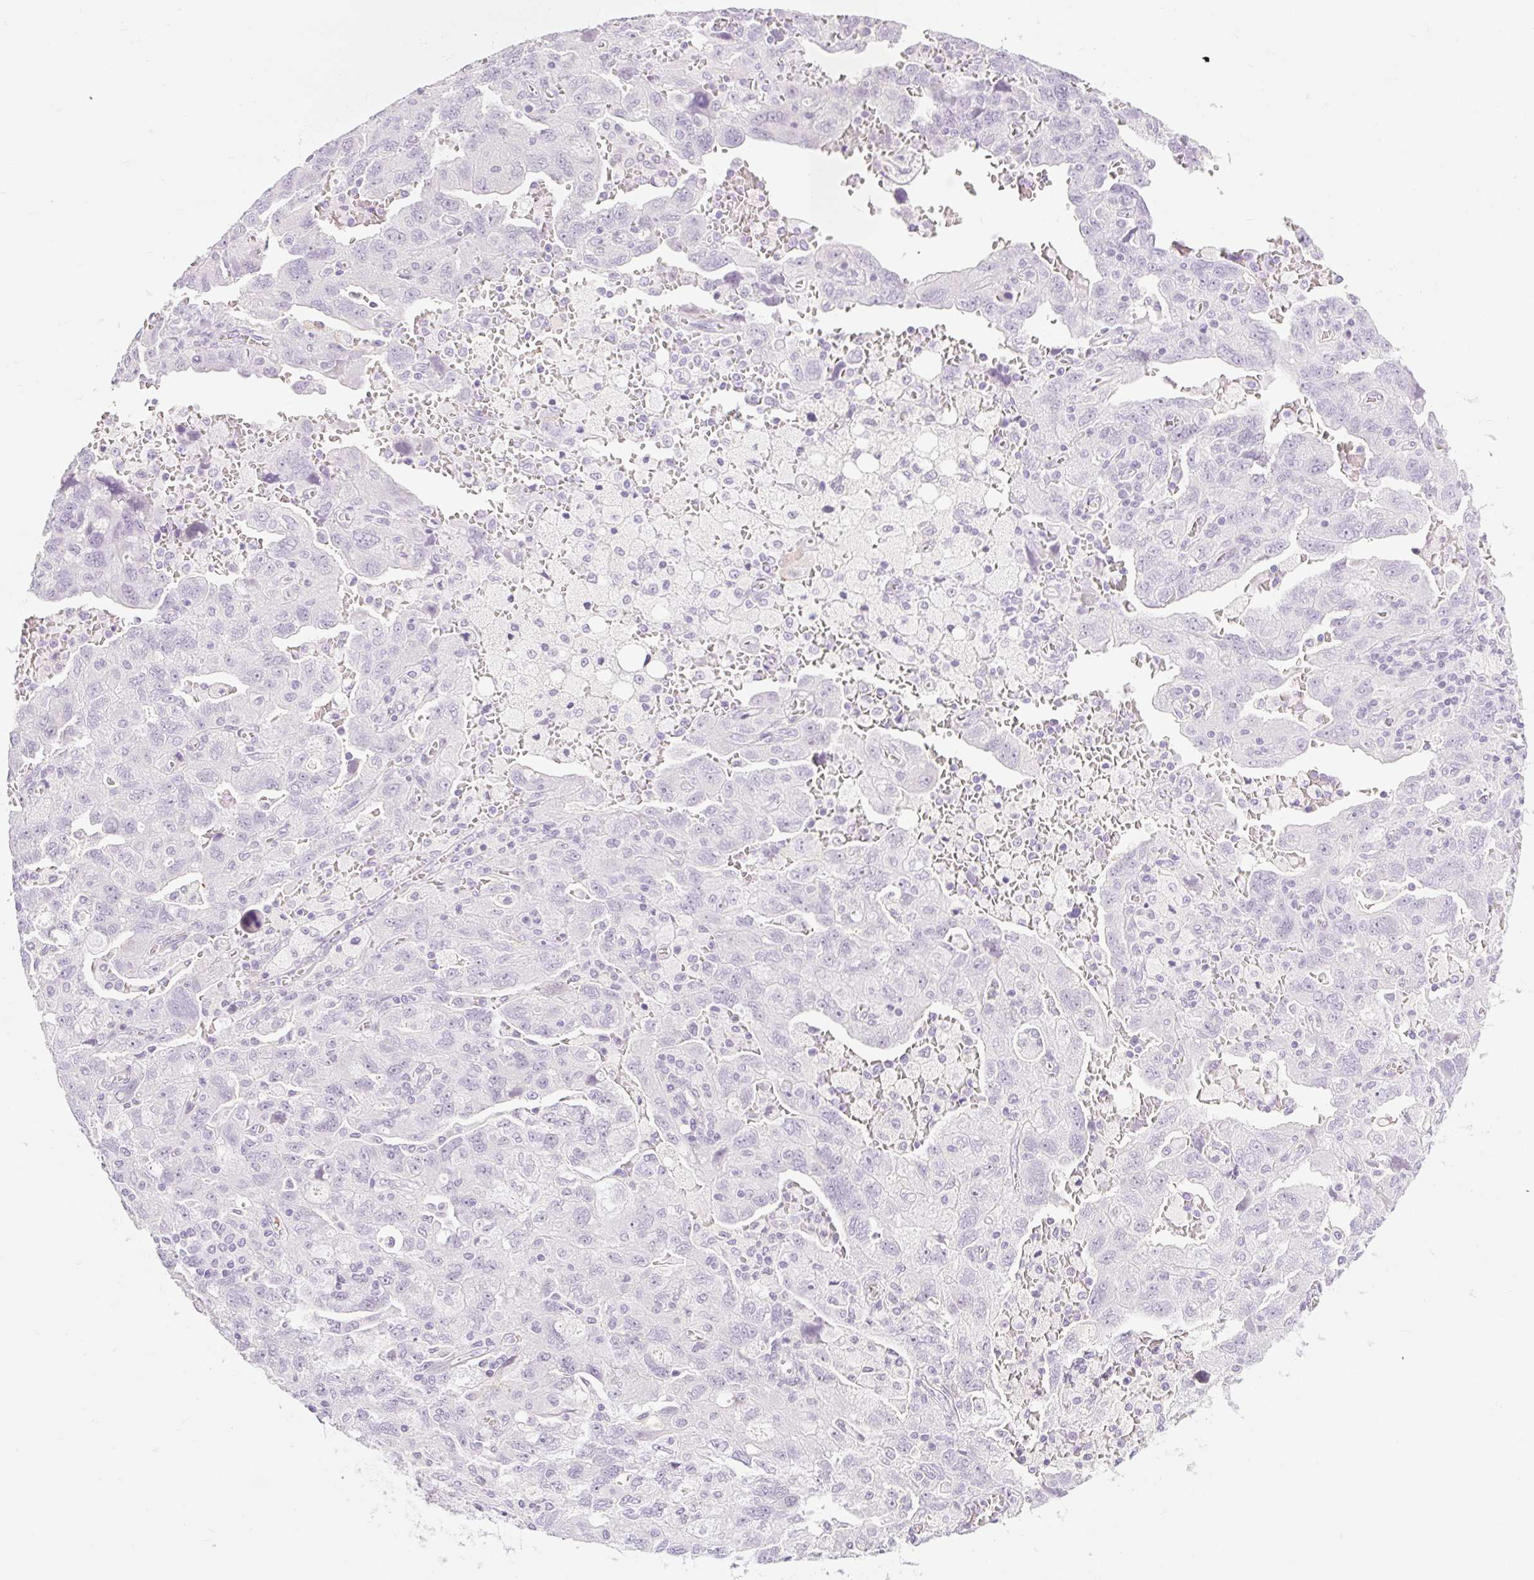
{"staining": {"intensity": "negative", "quantity": "none", "location": "none"}, "tissue": "ovarian cancer", "cell_type": "Tumor cells", "image_type": "cancer", "snomed": [{"axis": "morphology", "description": "Carcinoma, NOS"}, {"axis": "morphology", "description": "Cystadenocarcinoma, serous, NOS"}, {"axis": "topography", "description": "Ovary"}], "caption": "An immunohistochemistry image of ovarian cancer is shown. There is no staining in tumor cells of ovarian cancer.", "gene": "TAF1L", "patient": {"sex": "female", "age": 69}}